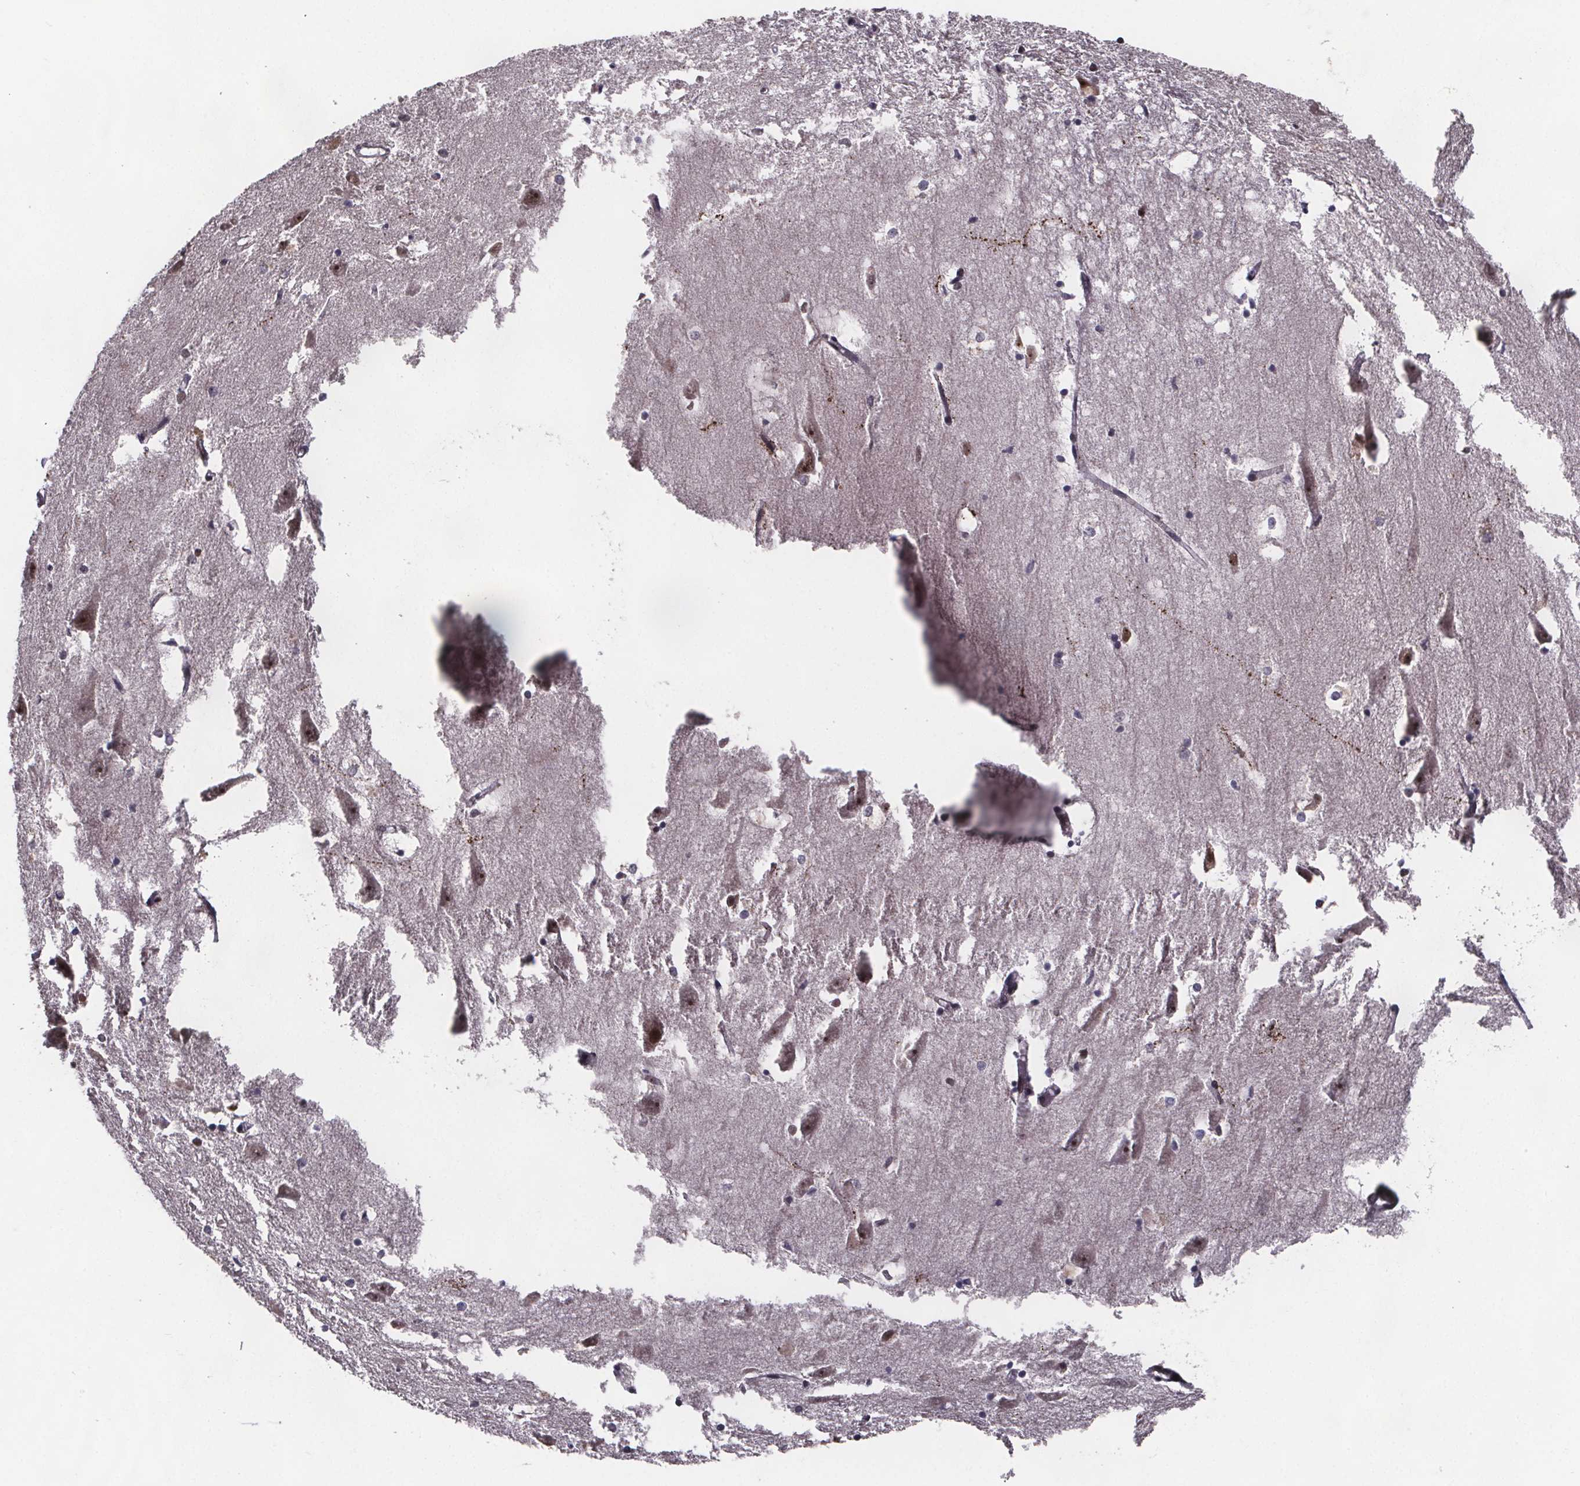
{"staining": {"intensity": "moderate", "quantity": ">75%", "location": "nuclear"}, "tissue": "hippocampus", "cell_type": "Glial cells", "image_type": "normal", "snomed": [{"axis": "morphology", "description": "Normal tissue, NOS"}, {"axis": "topography", "description": "Lateral ventricle wall"}, {"axis": "topography", "description": "Hippocampus"}], "caption": "Human hippocampus stained with a protein marker displays moderate staining in glial cells.", "gene": "U2SURP", "patient": {"sex": "female", "age": 63}}